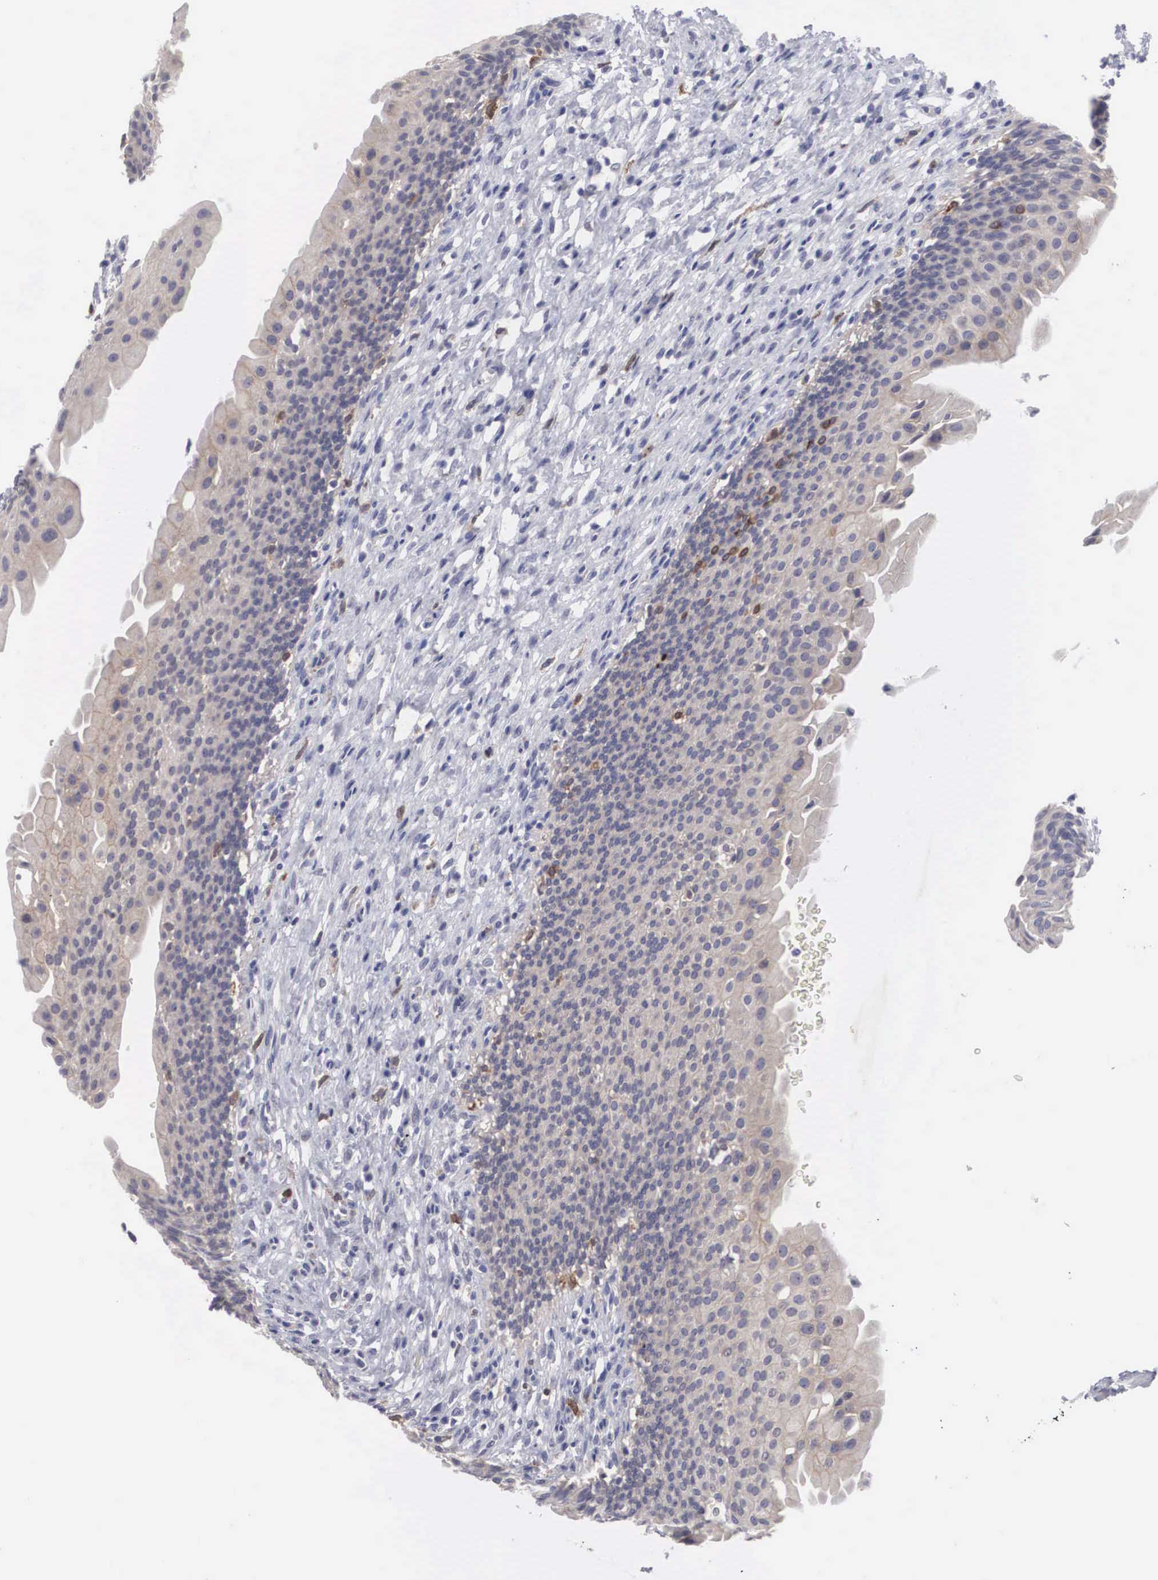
{"staining": {"intensity": "weak", "quantity": "25%-75%", "location": "cytoplasmic/membranous"}, "tissue": "urinary bladder", "cell_type": "Urothelial cells", "image_type": "normal", "snomed": [{"axis": "morphology", "description": "Normal tissue, NOS"}, {"axis": "morphology", "description": "Urothelial carcinoma, Low grade"}, {"axis": "topography", "description": "Smooth muscle"}, {"axis": "topography", "description": "Urinary bladder"}], "caption": "High-magnification brightfield microscopy of normal urinary bladder stained with DAB (3,3'-diaminobenzidine) (brown) and counterstained with hematoxylin (blue). urothelial cells exhibit weak cytoplasmic/membranous expression is identified in approximately25%-75% of cells. (DAB = brown stain, brightfield microscopy at high magnification).", "gene": "HMOX1", "patient": {"sex": "male", "age": 60}}